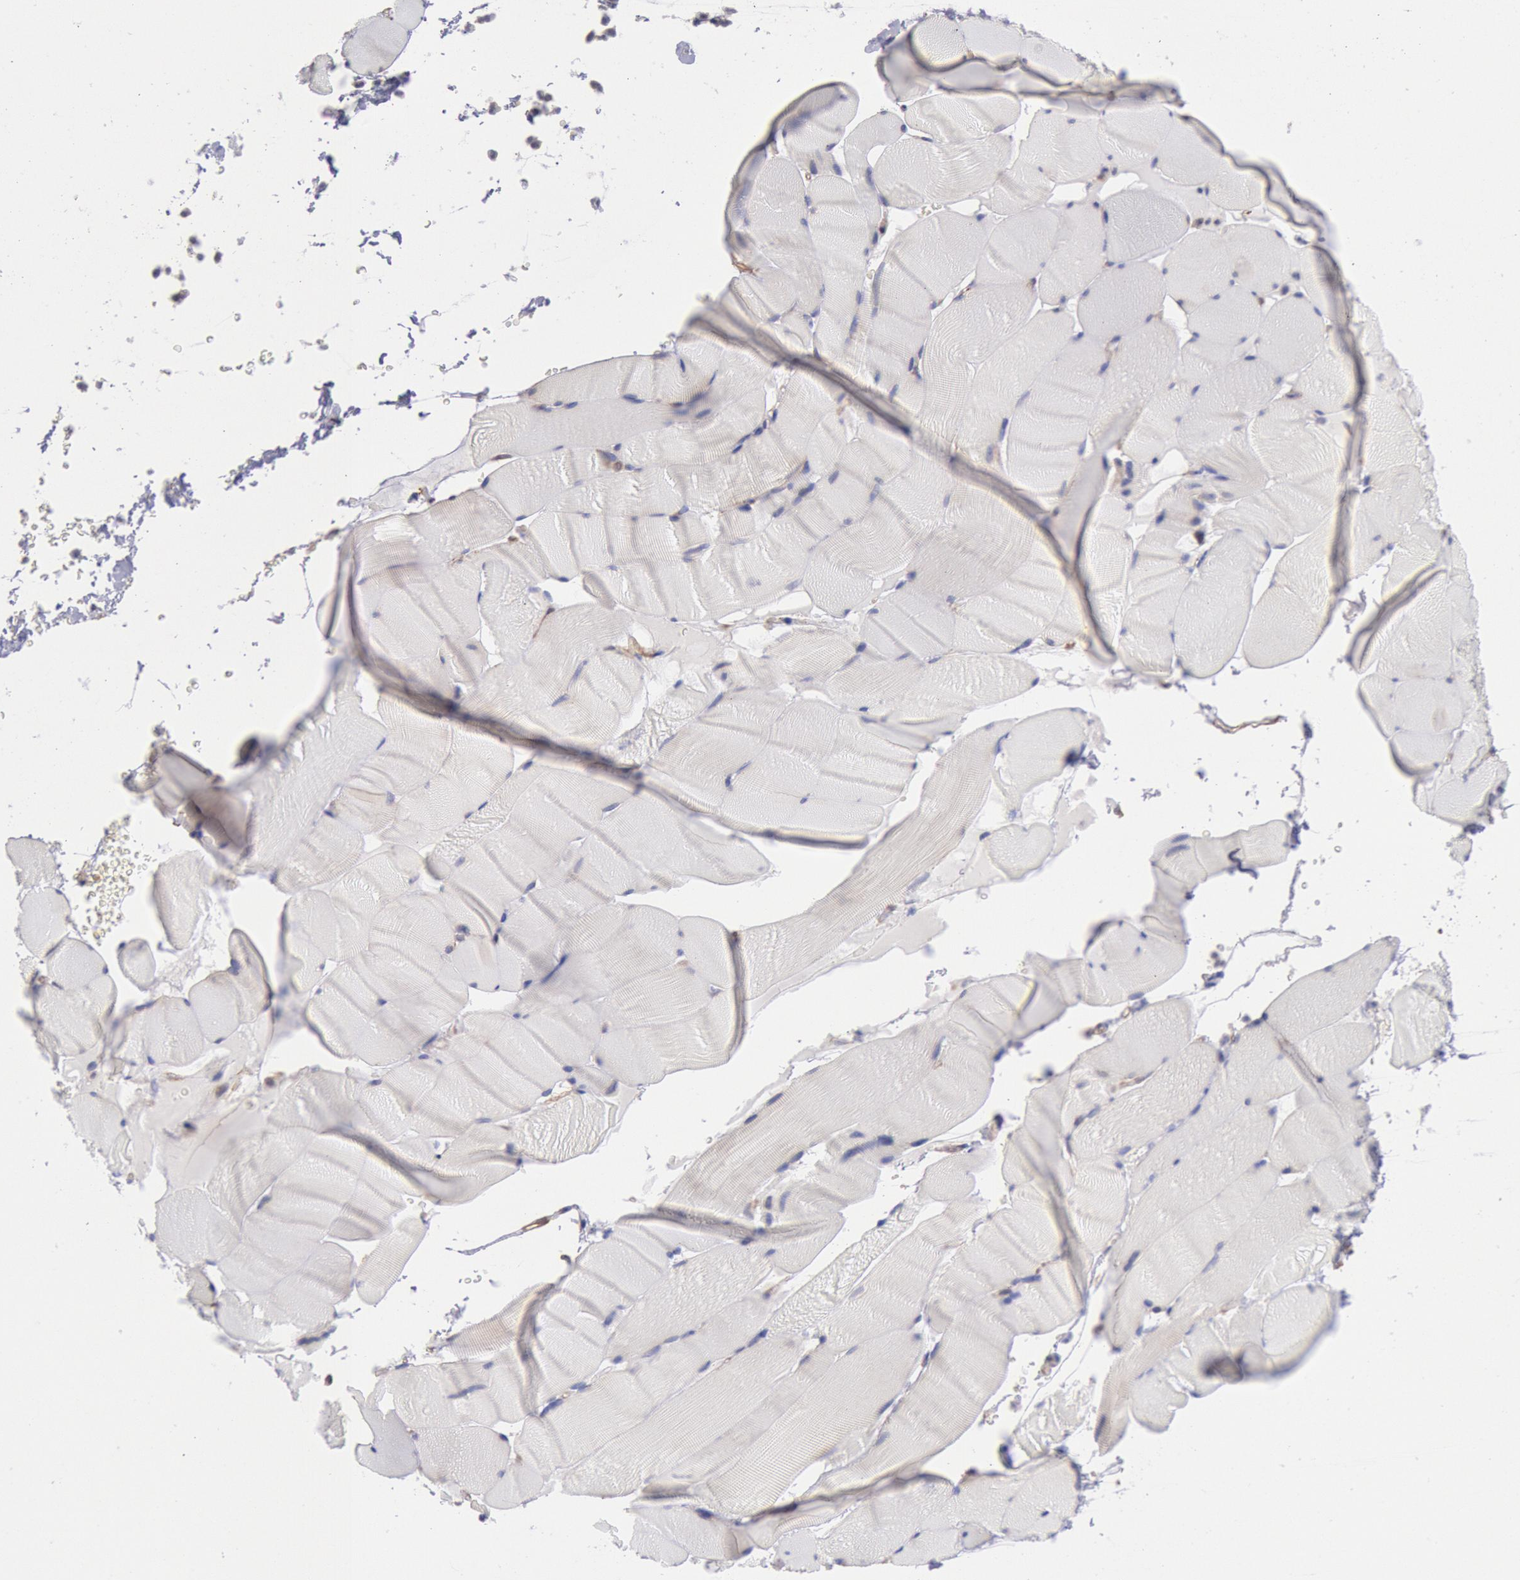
{"staining": {"intensity": "negative", "quantity": "none", "location": "none"}, "tissue": "skeletal muscle", "cell_type": "Myocytes", "image_type": "normal", "snomed": [{"axis": "morphology", "description": "Normal tissue, NOS"}, {"axis": "topography", "description": "Skeletal muscle"}], "caption": "This is an IHC photomicrograph of normal skeletal muscle. There is no expression in myocytes.", "gene": "DRG1", "patient": {"sex": "male", "age": 62}}